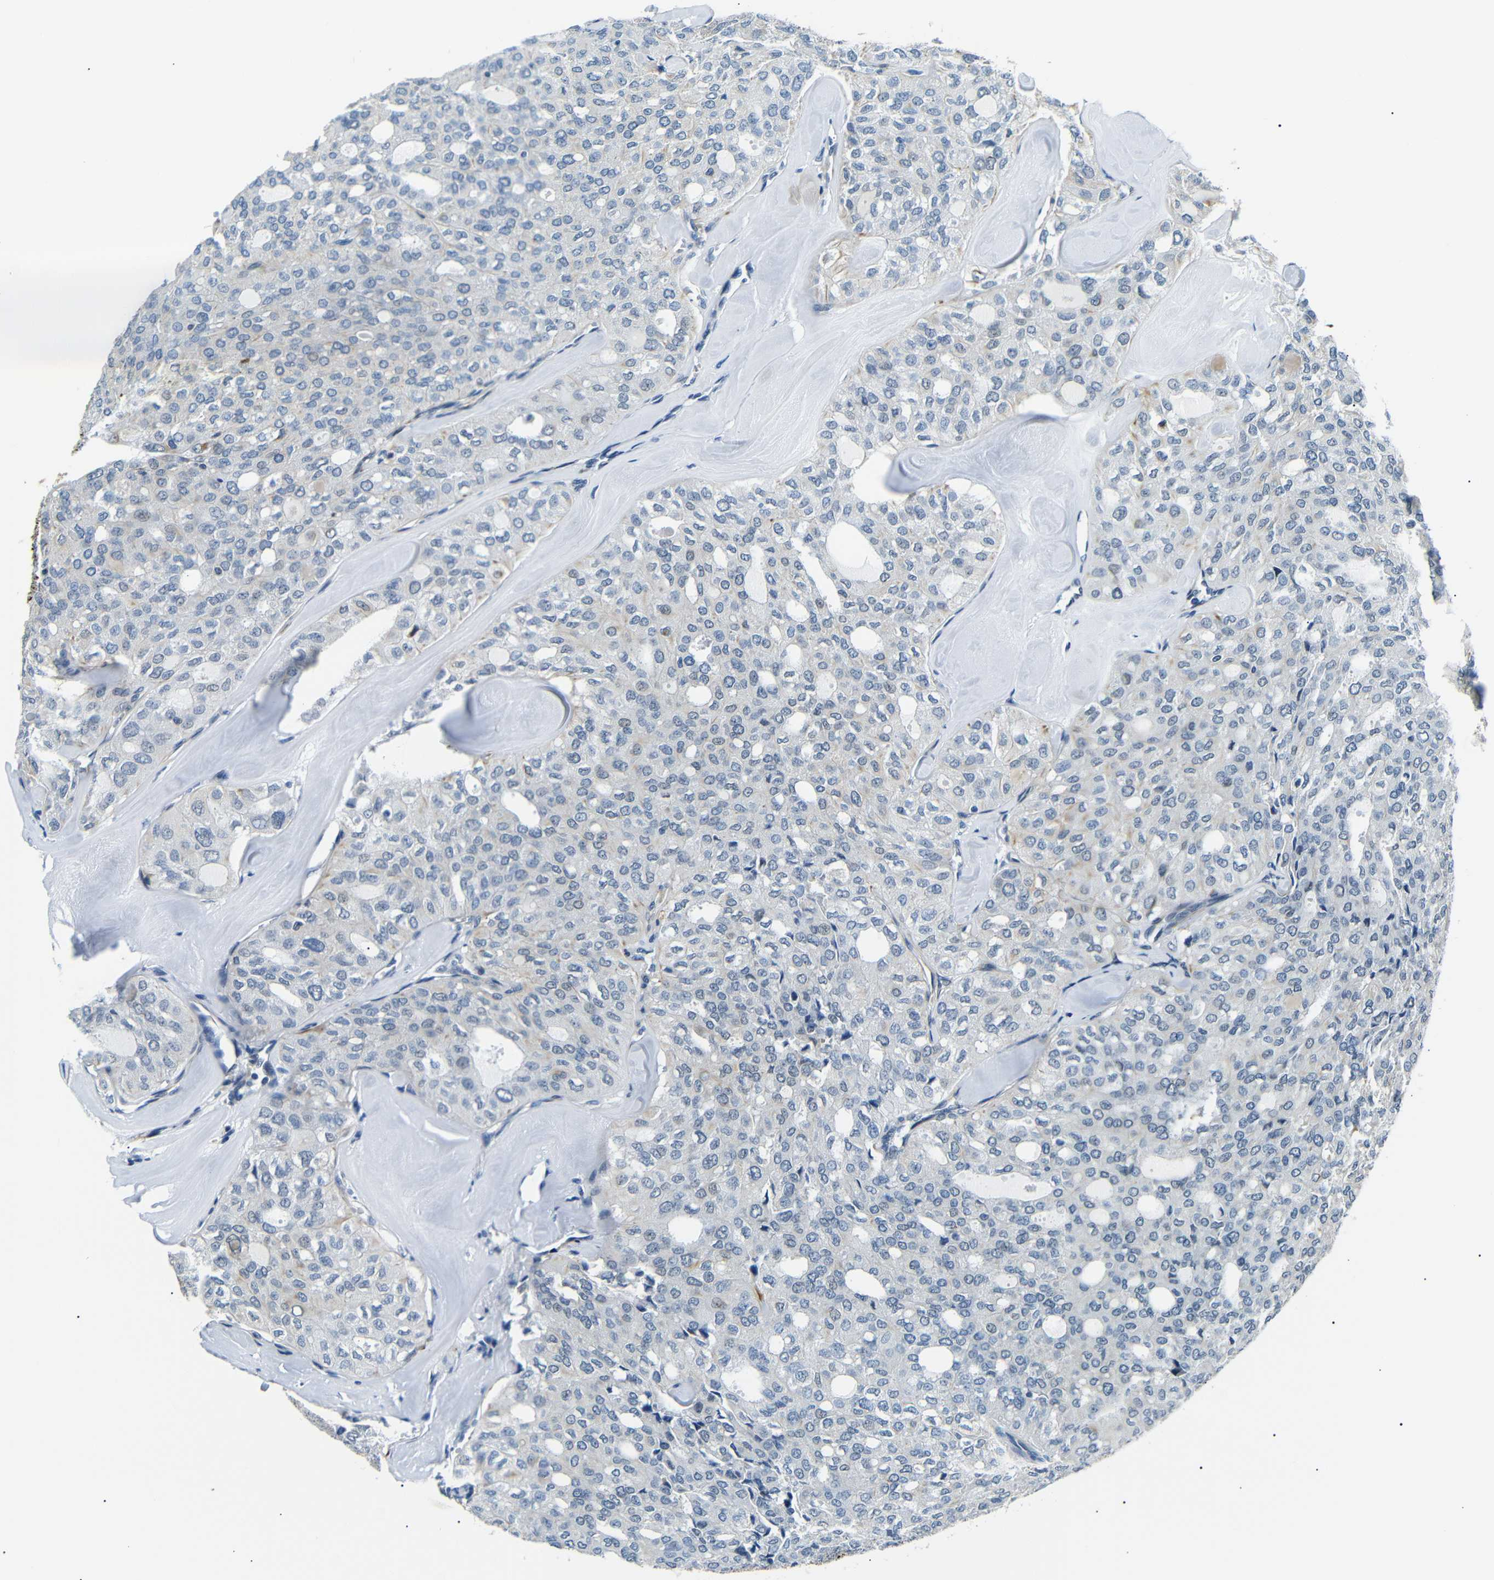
{"staining": {"intensity": "negative", "quantity": "none", "location": "none"}, "tissue": "thyroid cancer", "cell_type": "Tumor cells", "image_type": "cancer", "snomed": [{"axis": "morphology", "description": "Follicular adenoma carcinoma, NOS"}, {"axis": "topography", "description": "Thyroid gland"}], "caption": "Tumor cells show no significant protein positivity in follicular adenoma carcinoma (thyroid). (DAB (3,3'-diaminobenzidine) IHC, high magnification).", "gene": "TAFA1", "patient": {"sex": "male", "age": 75}}